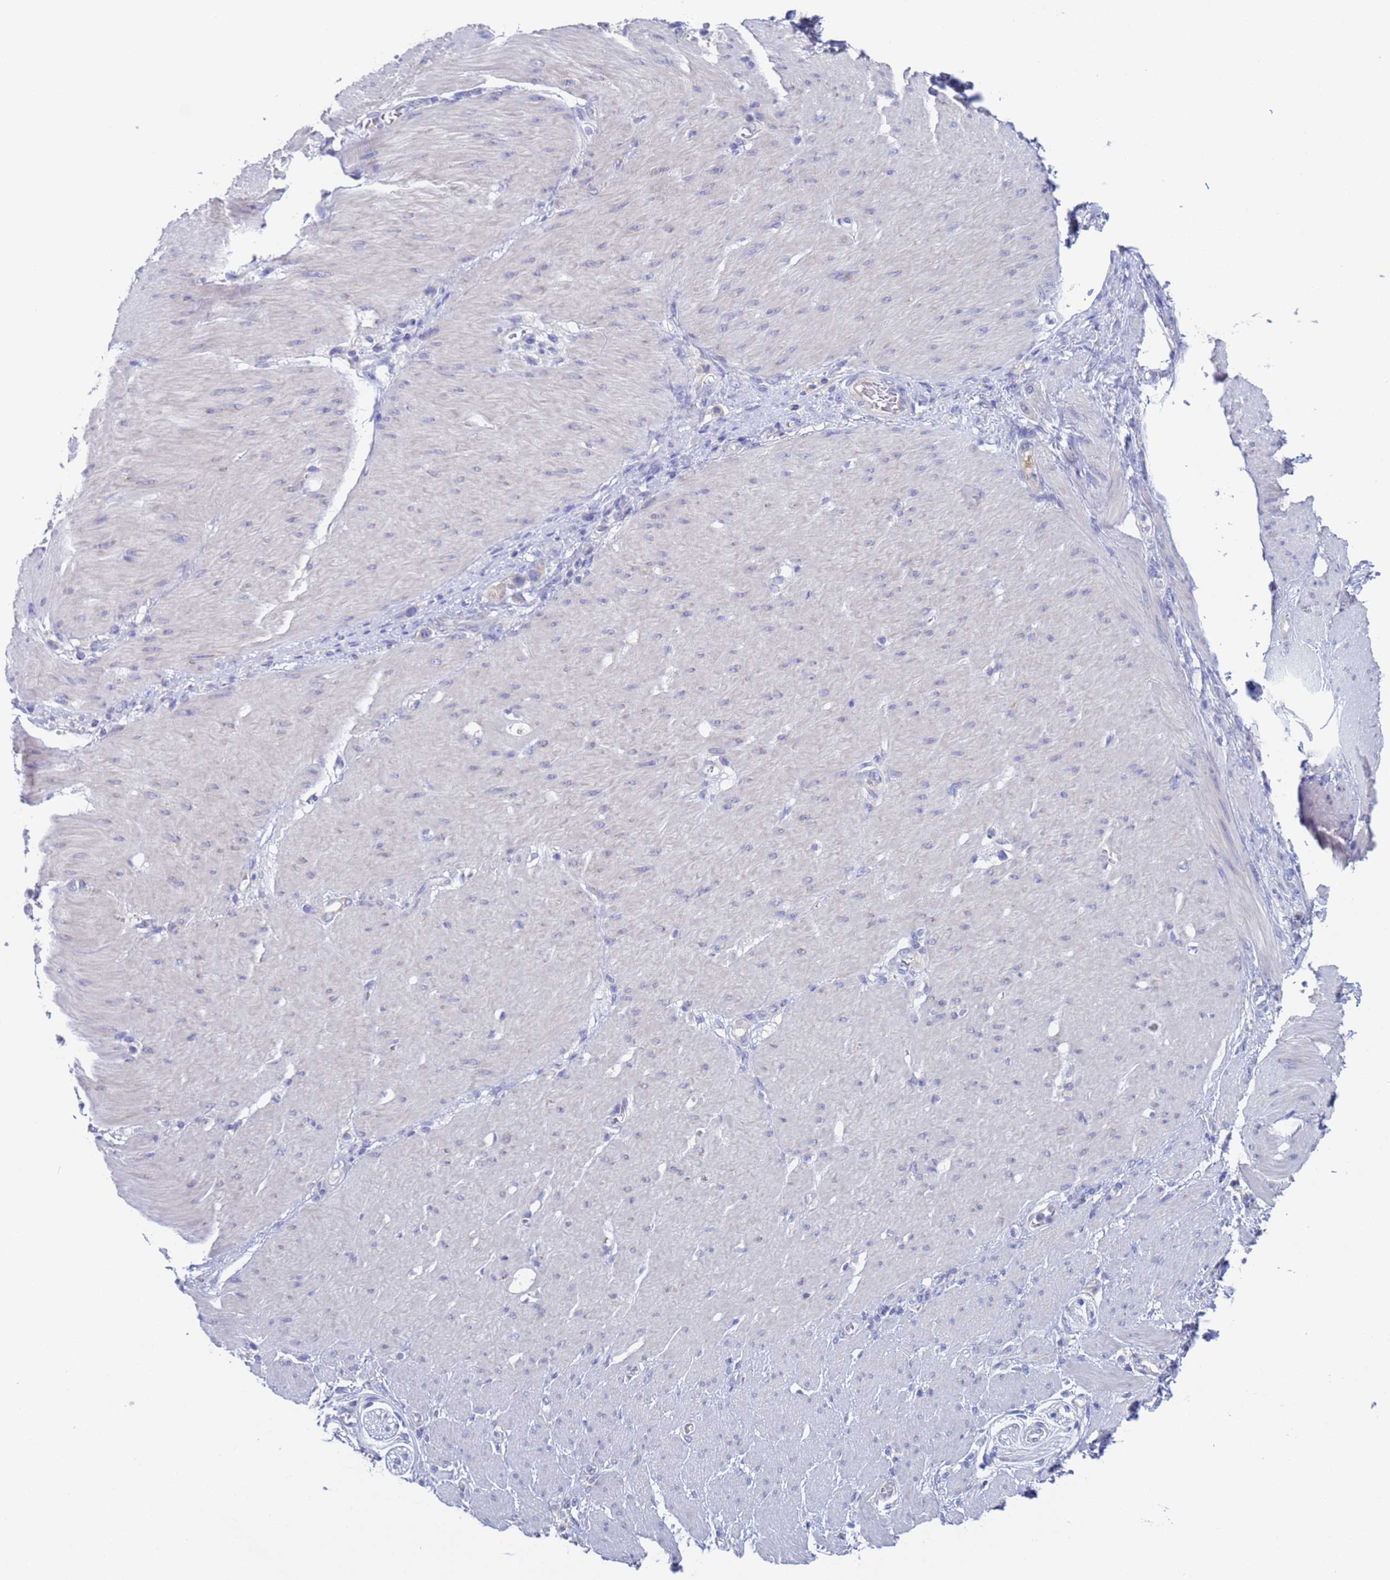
{"staining": {"intensity": "negative", "quantity": "none", "location": "none"}, "tissue": "stomach cancer", "cell_type": "Tumor cells", "image_type": "cancer", "snomed": [{"axis": "morphology", "description": "Normal tissue, NOS"}, {"axis": "morphology", "description": "Adenocarcinoma, NOS"}, {"axis": "topography", "description": "Stomach, upper"}, {"axis": "topography", "description": "Stomach"}], "caption": "Photomicrograph shows no significant protein positivity in tumor cells of stomach cancer. (DAB (3,3'-diaminobenzidine) immunohistochemistry visualized using brightfield microscopy, high magnification).", "gene": "PET117", "patient": {"sex": "female", "age": 65}}